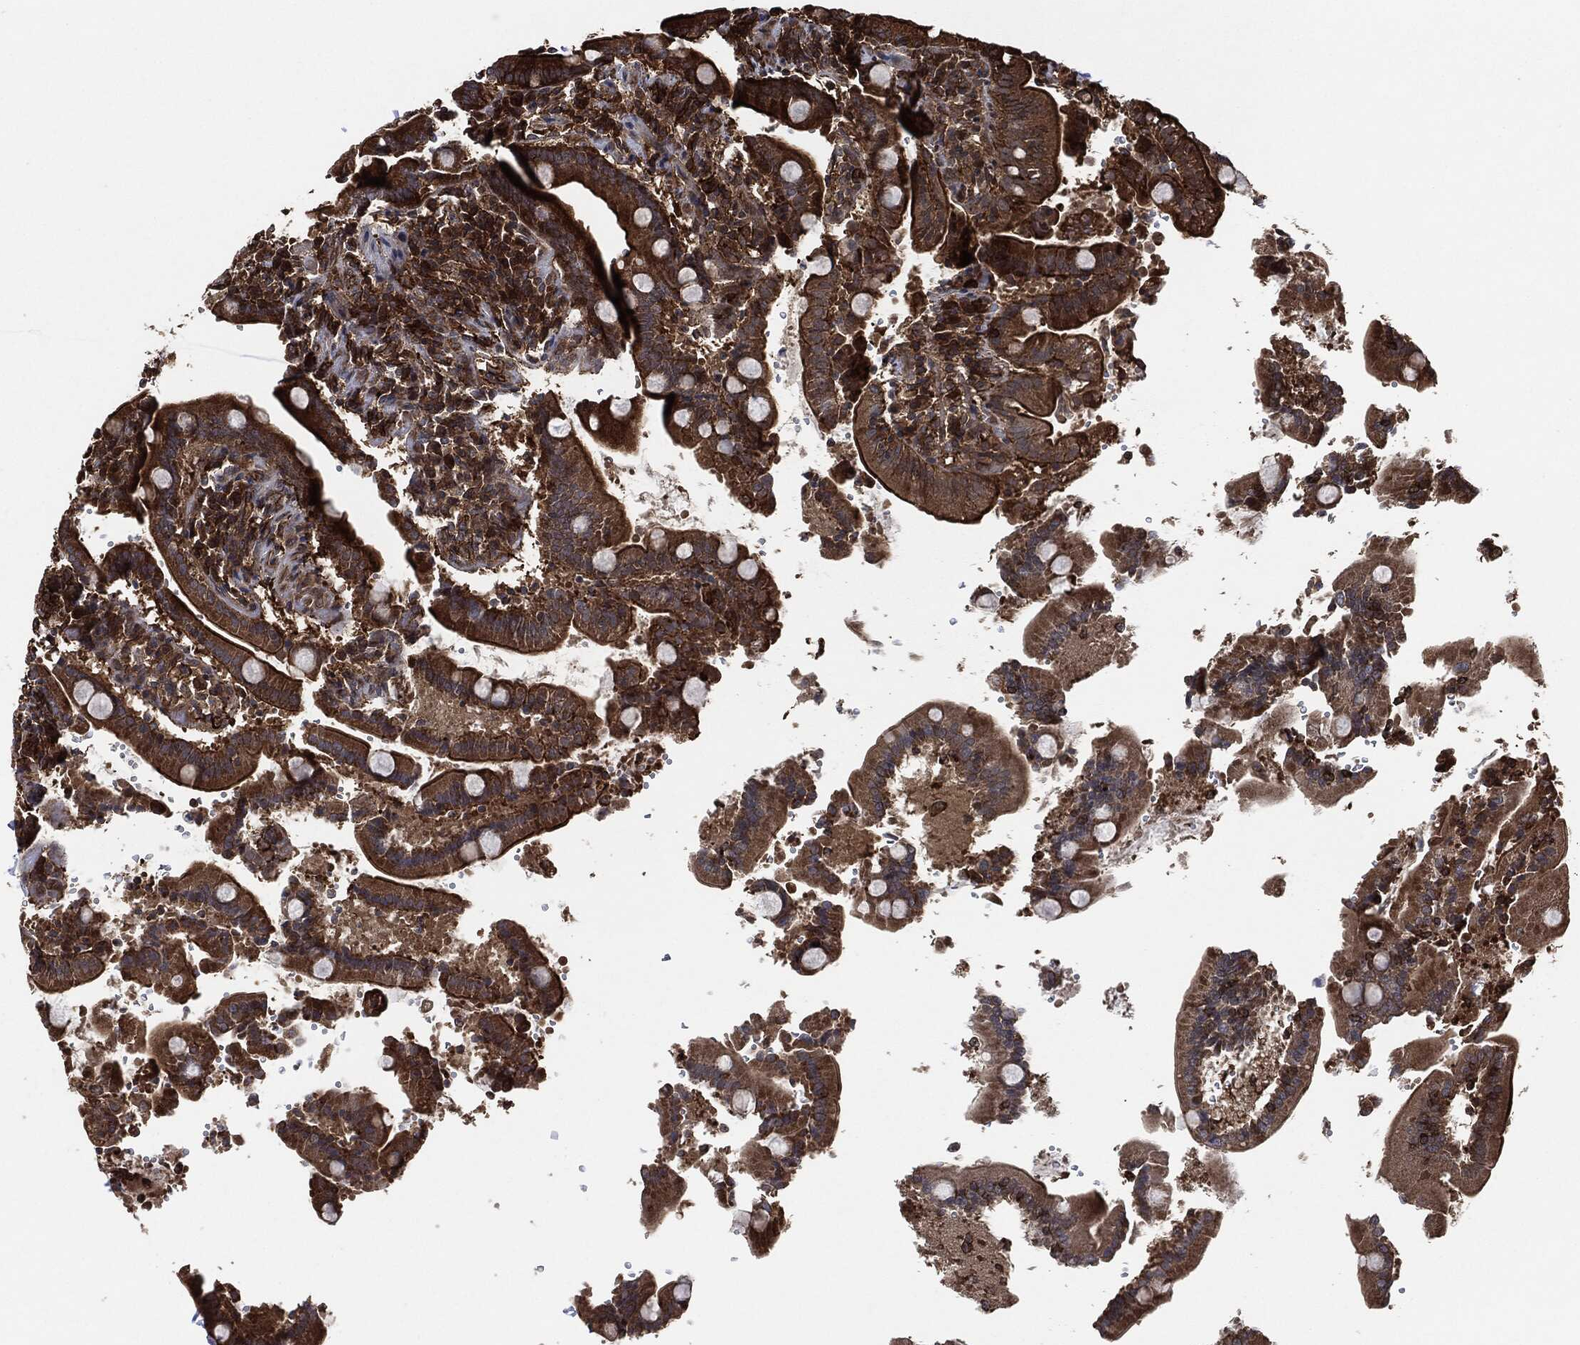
{"staining": {"intensity": "strong", "quantity": "25%-75%", "location": "cytoplasmic/membranous"}, "tissue": "duodenum", "cell_type": "Glandular cells", "image_type": "normal", "snomed": [{"axis": "morphology", "description": "Normal tissue, NOS"}, {"axis": "topography", "description": "Duodenum"}], "caption": "DAB (3,3'-diaminobenzidine) immunohistochemical staining of benign duodenum shows strong cytoplasmic/membranous protein staining in about 25%-75% of glandular cells. (DAB (3,3'-diaminobenzidine) IHC, brown staining for protein, blue staining for nuclei).", "gene": "TPT1", "patient": {"sex": "female", "age": 62}}